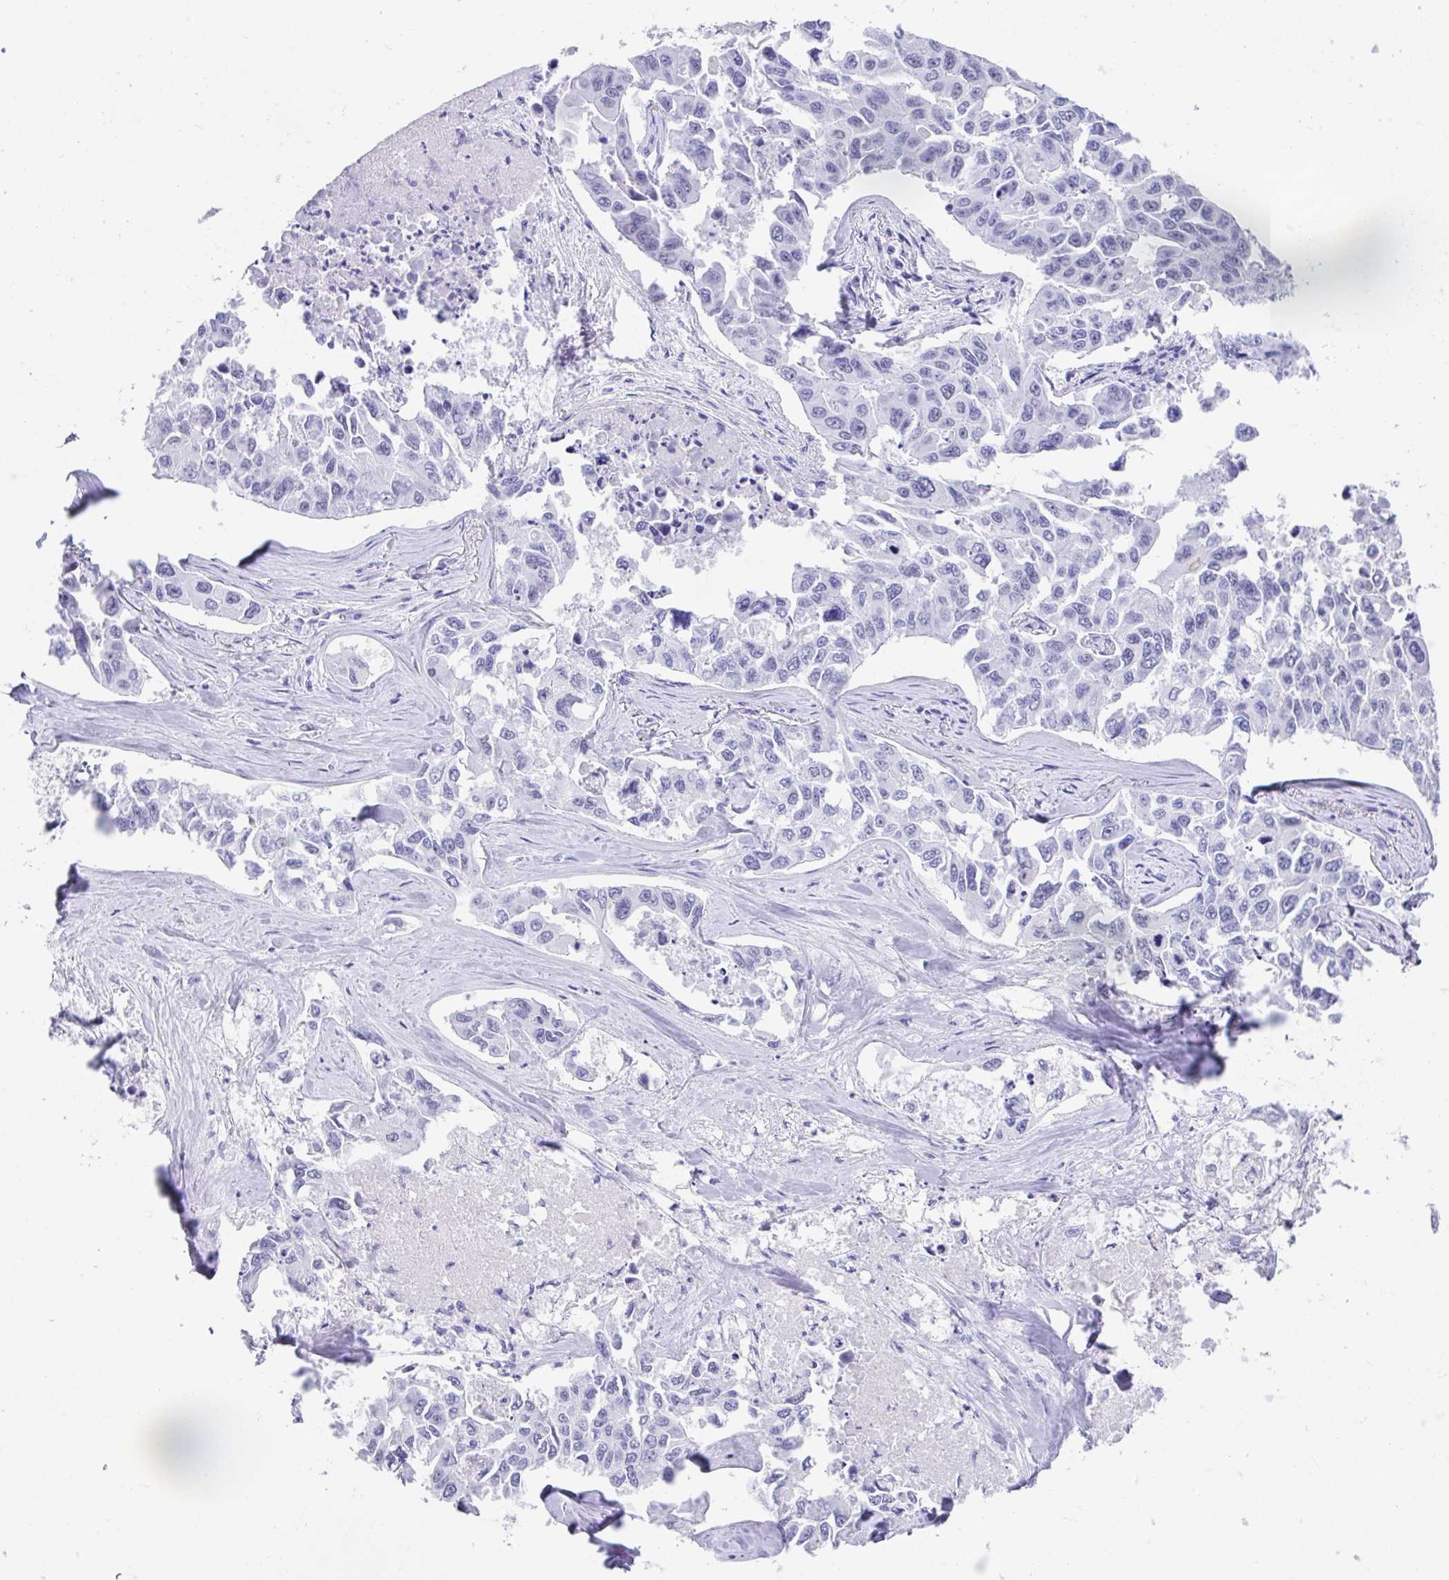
{"staining": {"intensity": "negative", "quantity": "none", "location": "none"}, "tissue": "lung cancer", "cell_type": "Tumor cells", "image_type": "cancer", "snomed": [{"axis": "morphology", "description": "Adenocarcinoma, NOS"}, {"axis": "topography", "description": "Lung"}], "caption": "Lung cancer was stained to show a protein in brown. There is no significant expression in tumor cells.", "gene": "FAM107A", "patient": {"sex": "male", "age": 64}}